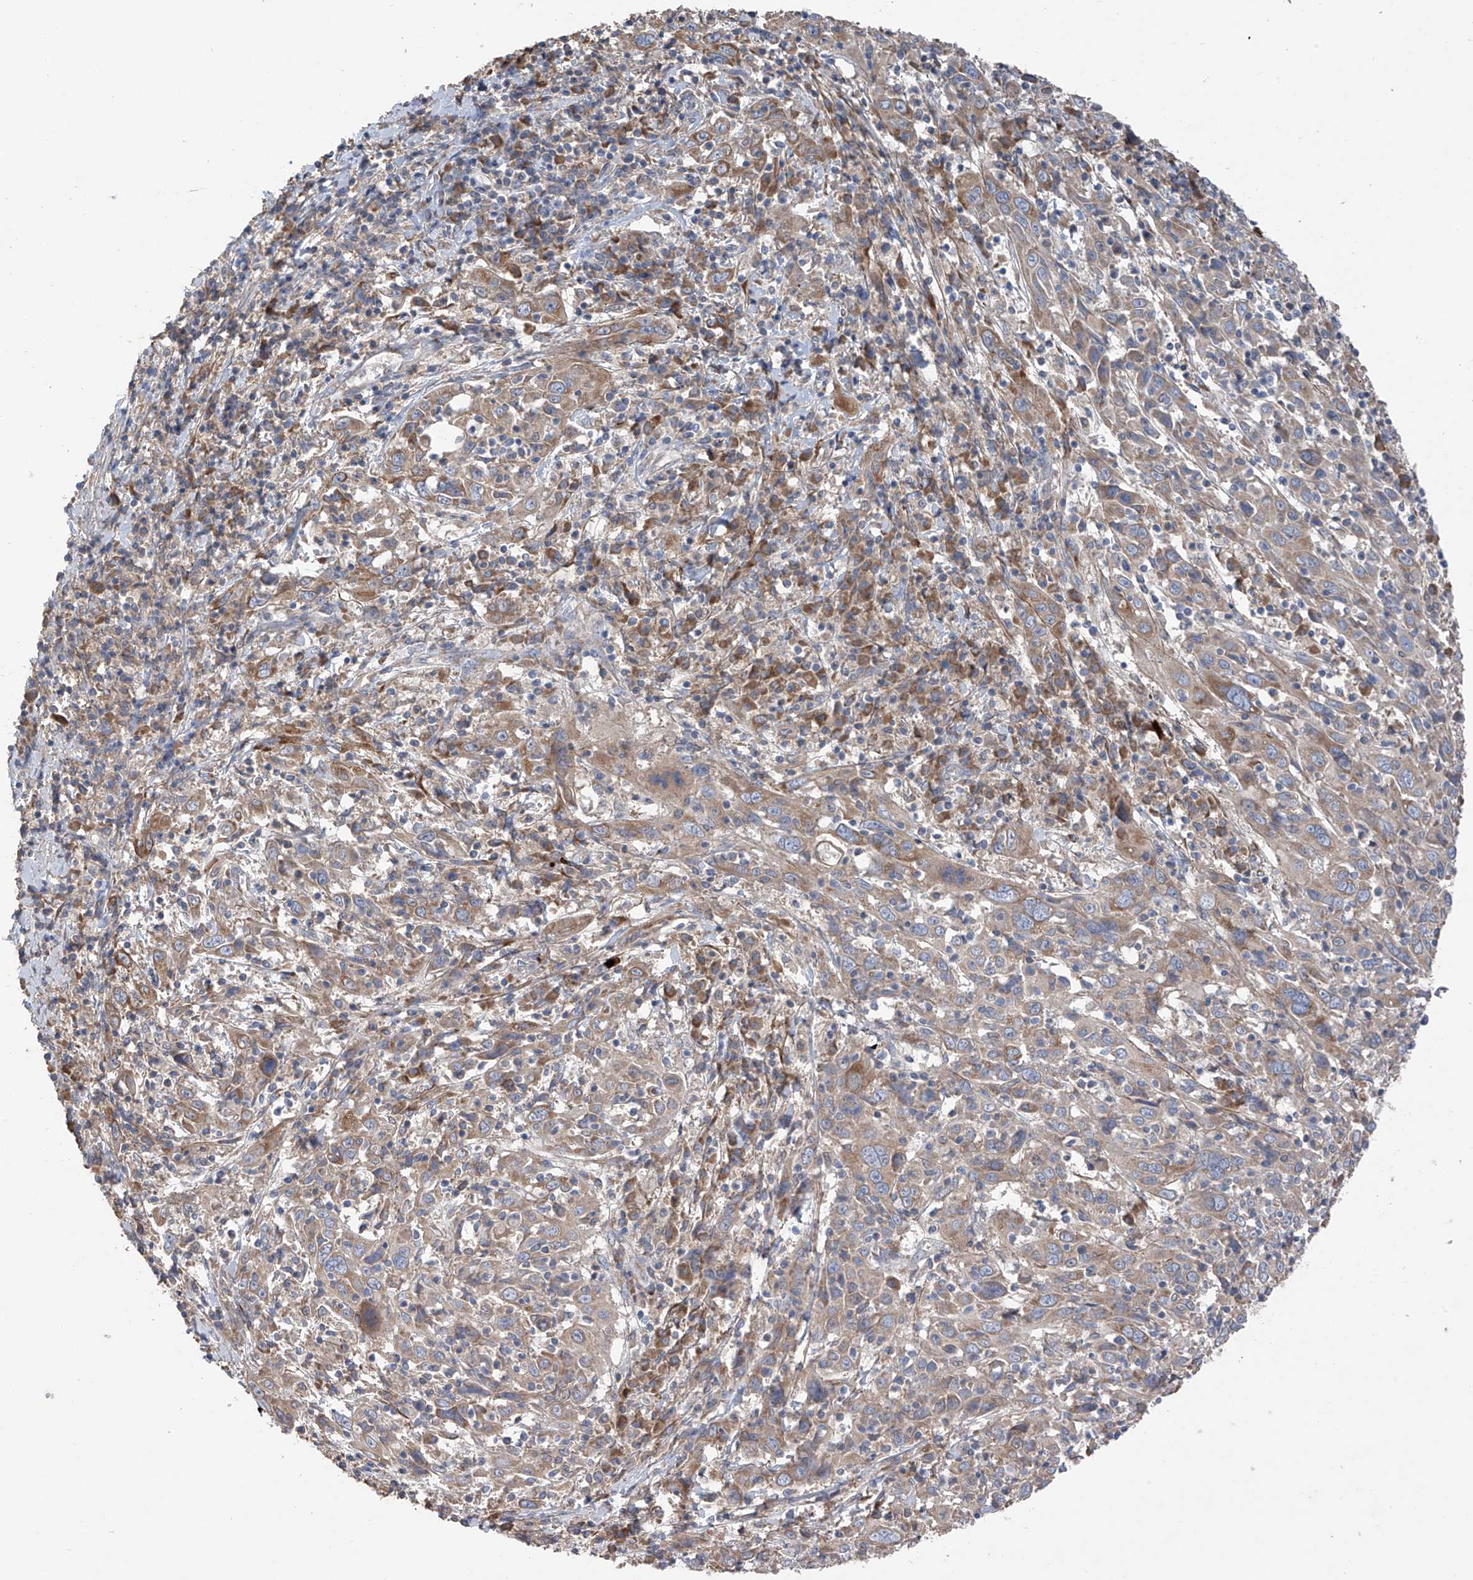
{"staining": {"intensity": "moderate", "quantity": "<25%", "location": "cytoplasmic/membranous"}, "tissue": "cervical cancer", "cell_type": "Tumor cells", "image_type": "cancer", "snomed": [{"axis": "morphology", "description": "Squamous cell carcinoma, NOS"}, {"axis": "topography", "description": "Cervix"}], "caption": "IHC of human cervical squamous cell carcinoma reveals low levels of moderate cytoplasmic/membranous staining in approximately <25% of tumor cells.", "gene": "GALNTL6", "patient": {"sex": "female", "age": 46}}